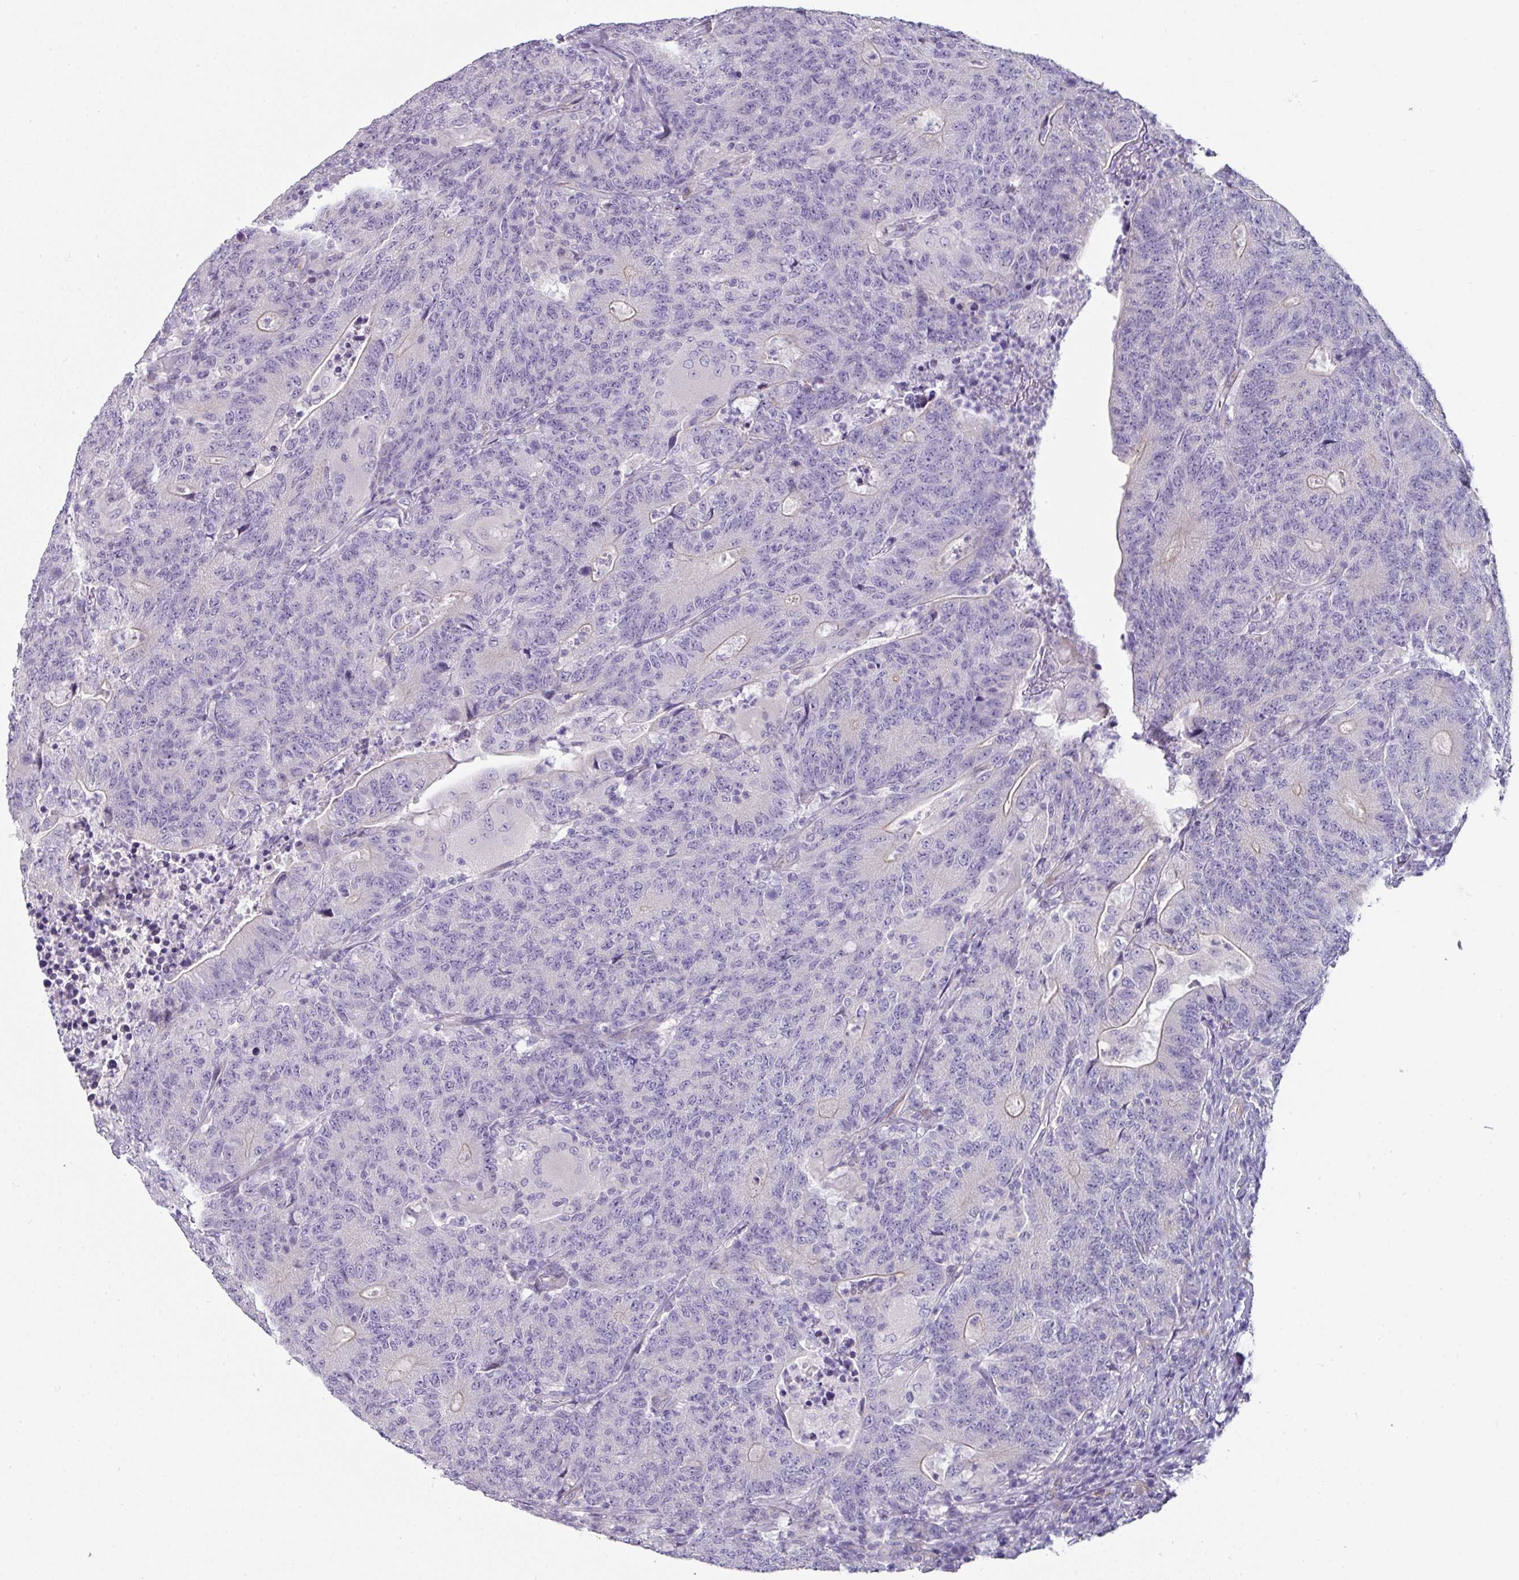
{"staining": {"intensity": "negative", "quantity": "none", "location": "none"}, "tissue": "colorectal cancer", "cell_type": "Tumor cells", "image_type": "cancer", "snomed": [{"axis": "morphology", "description": "Adenocarcinoma, NOS"}, {"axis": "topography", "description": "Colon"}], "caption": "Tumor cells show no significant staining in colorectal cancer.", "gene": "SLC17A7", "patient": {"sex": "female", "age": 75}}